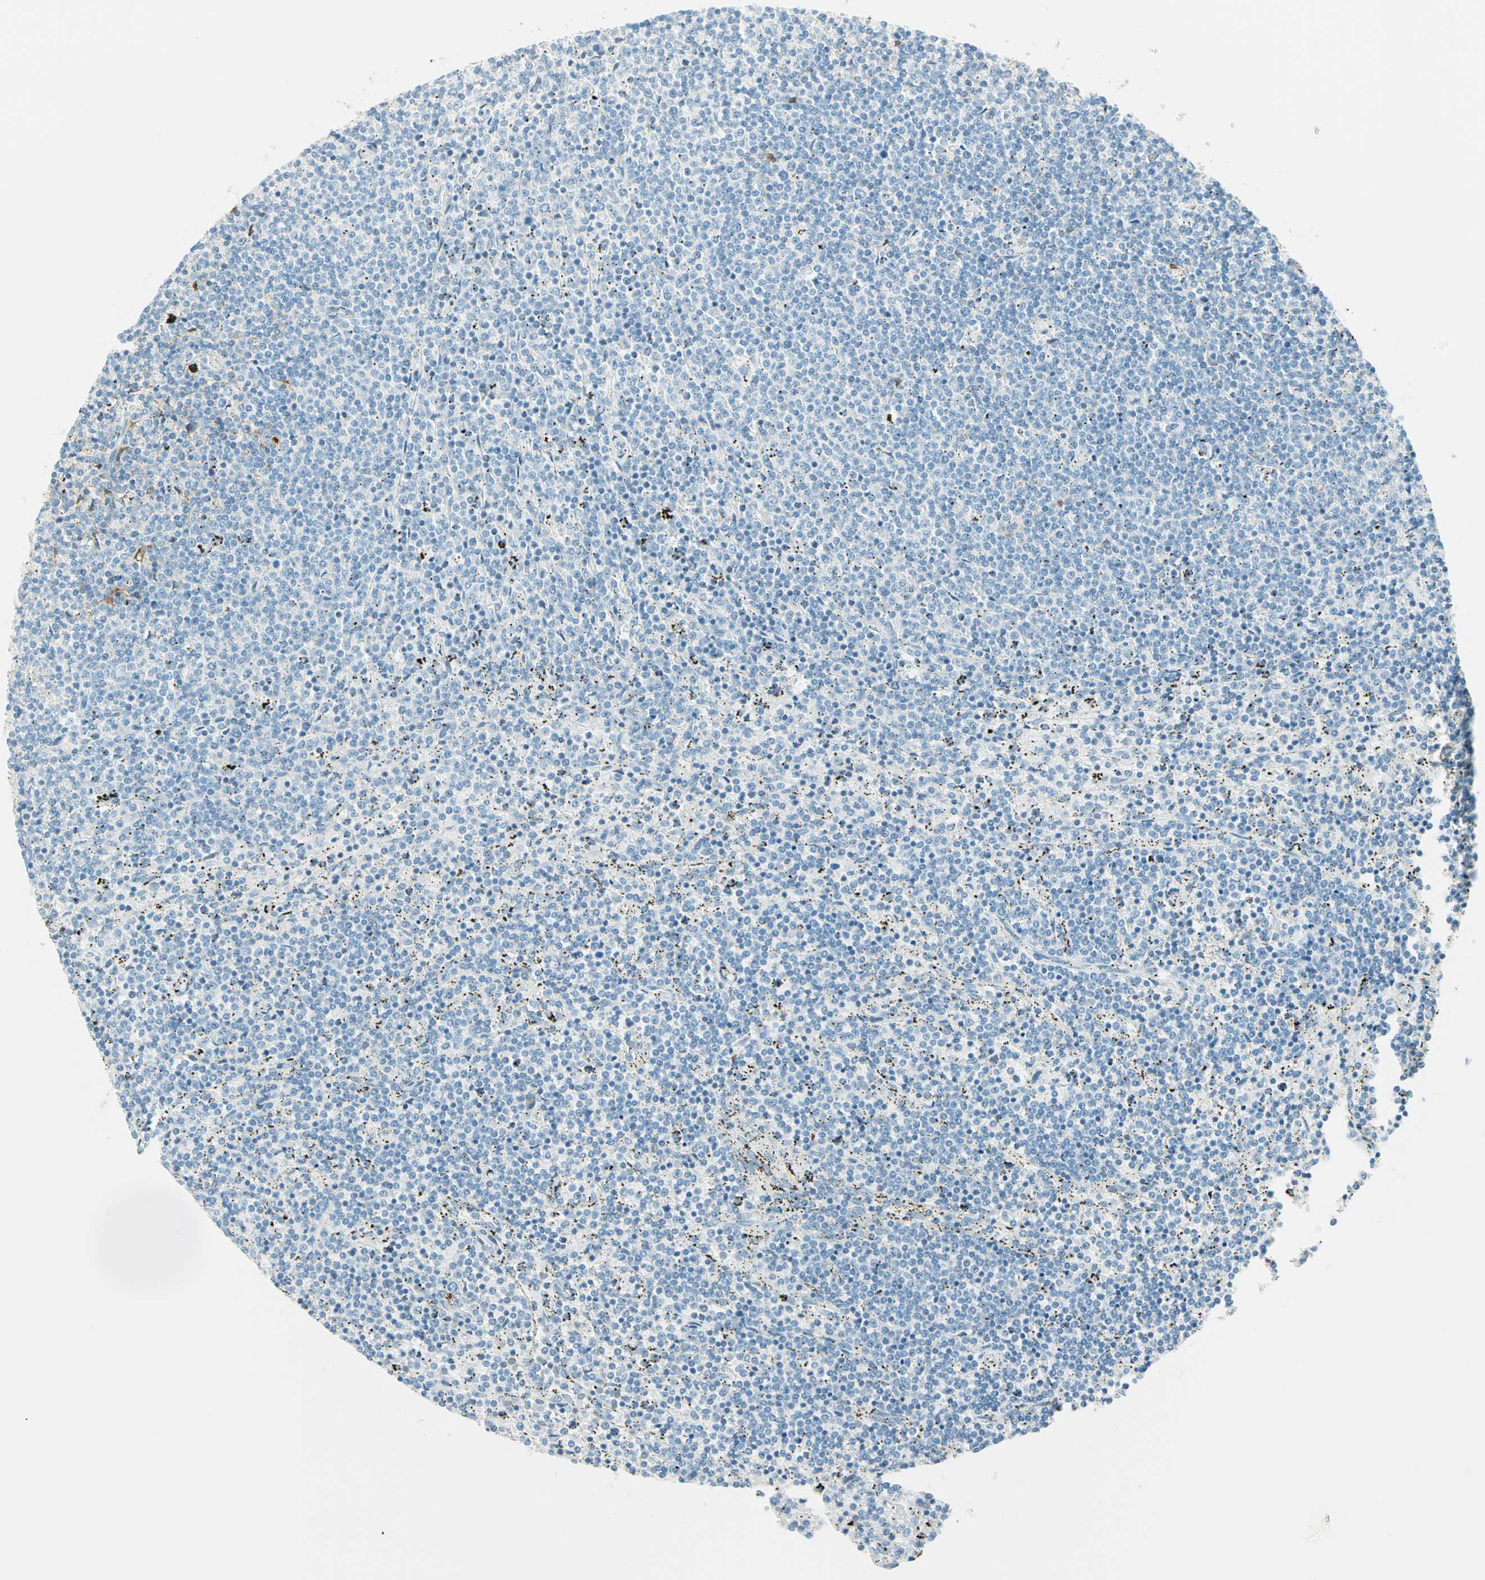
{"staining": {"intensity": "negative", "quantity": "none", "location": "none"}, "tissue": "lymphoma", "cell_type": "Tumor cells", "image_type": "cancer", "snomed": [{"axis": "morphology", "description": "Malignant lymphoma, non-Hodgkin's type, Low grade"}, {"axis": "topography", "description": "Spleen"}], "caption": "There is no significant positivity in tumor cells of low-grade malignant lymphoma, non-Hodgkin's type.", "gene": "S100A1", "patient": {"sex": "female", "age": 50}}